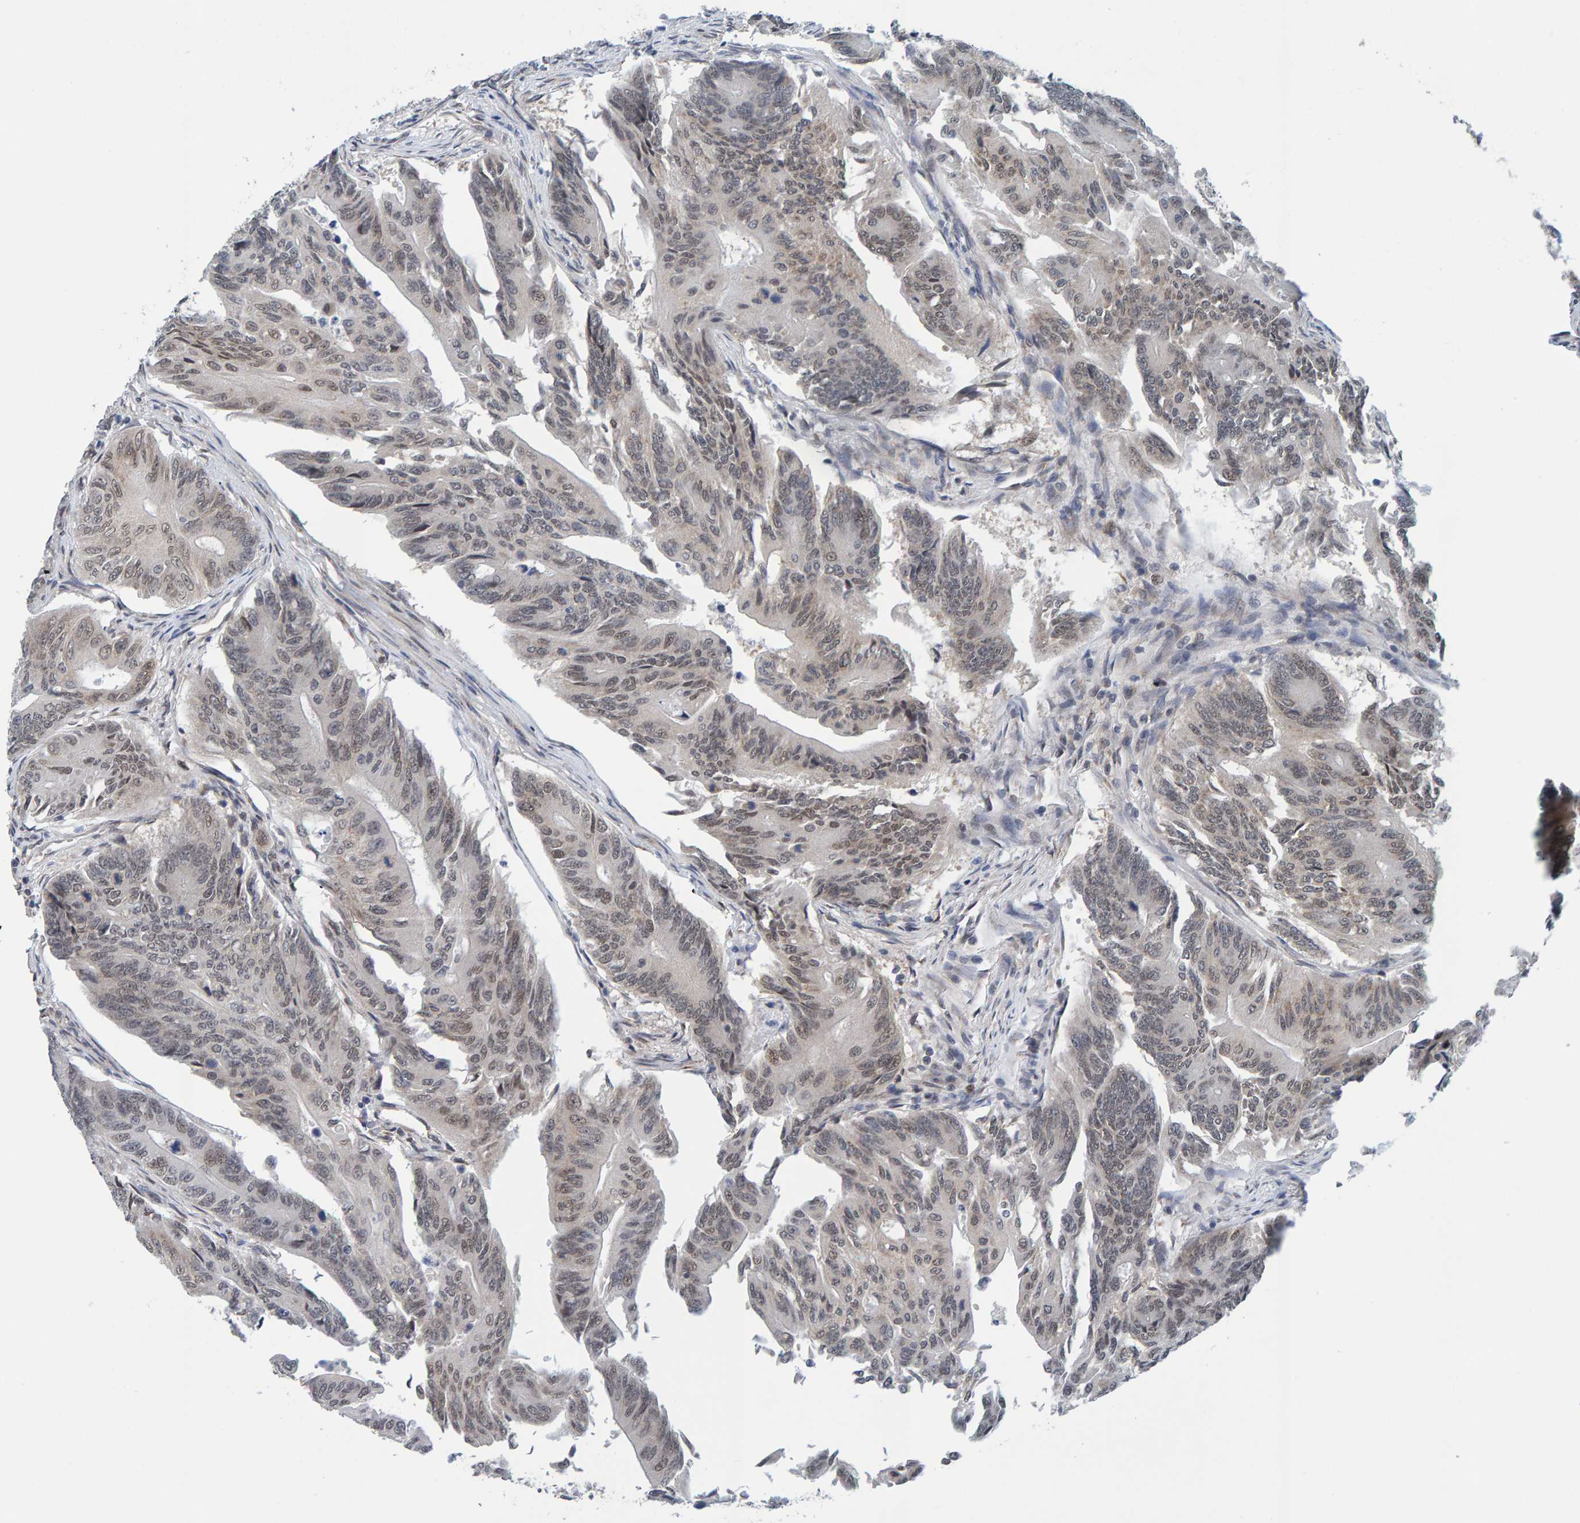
{"staining": {"intensity": "weak", "quantity": "25%-75%", "location": "nuclear"}, "tissue": "colorectal cancer", "cell_type": "Tumor cells", "image_type": "cancer", "snomed": [{"axis": "morphology", "description": "Adenoma, NOS"}, {"axis": "morphology", "description": "Adenocarcinoma, NOS"}, {"axis": "topography", "description": "Colon"}], "caption": "The micrograph shows staining of colorectal cancer (adenoma), revealing weak nuclear protein positivity (brown color) within tumor cells.", "gene": "SCRN2", "patient": {"sex": "male", "age": 79}}